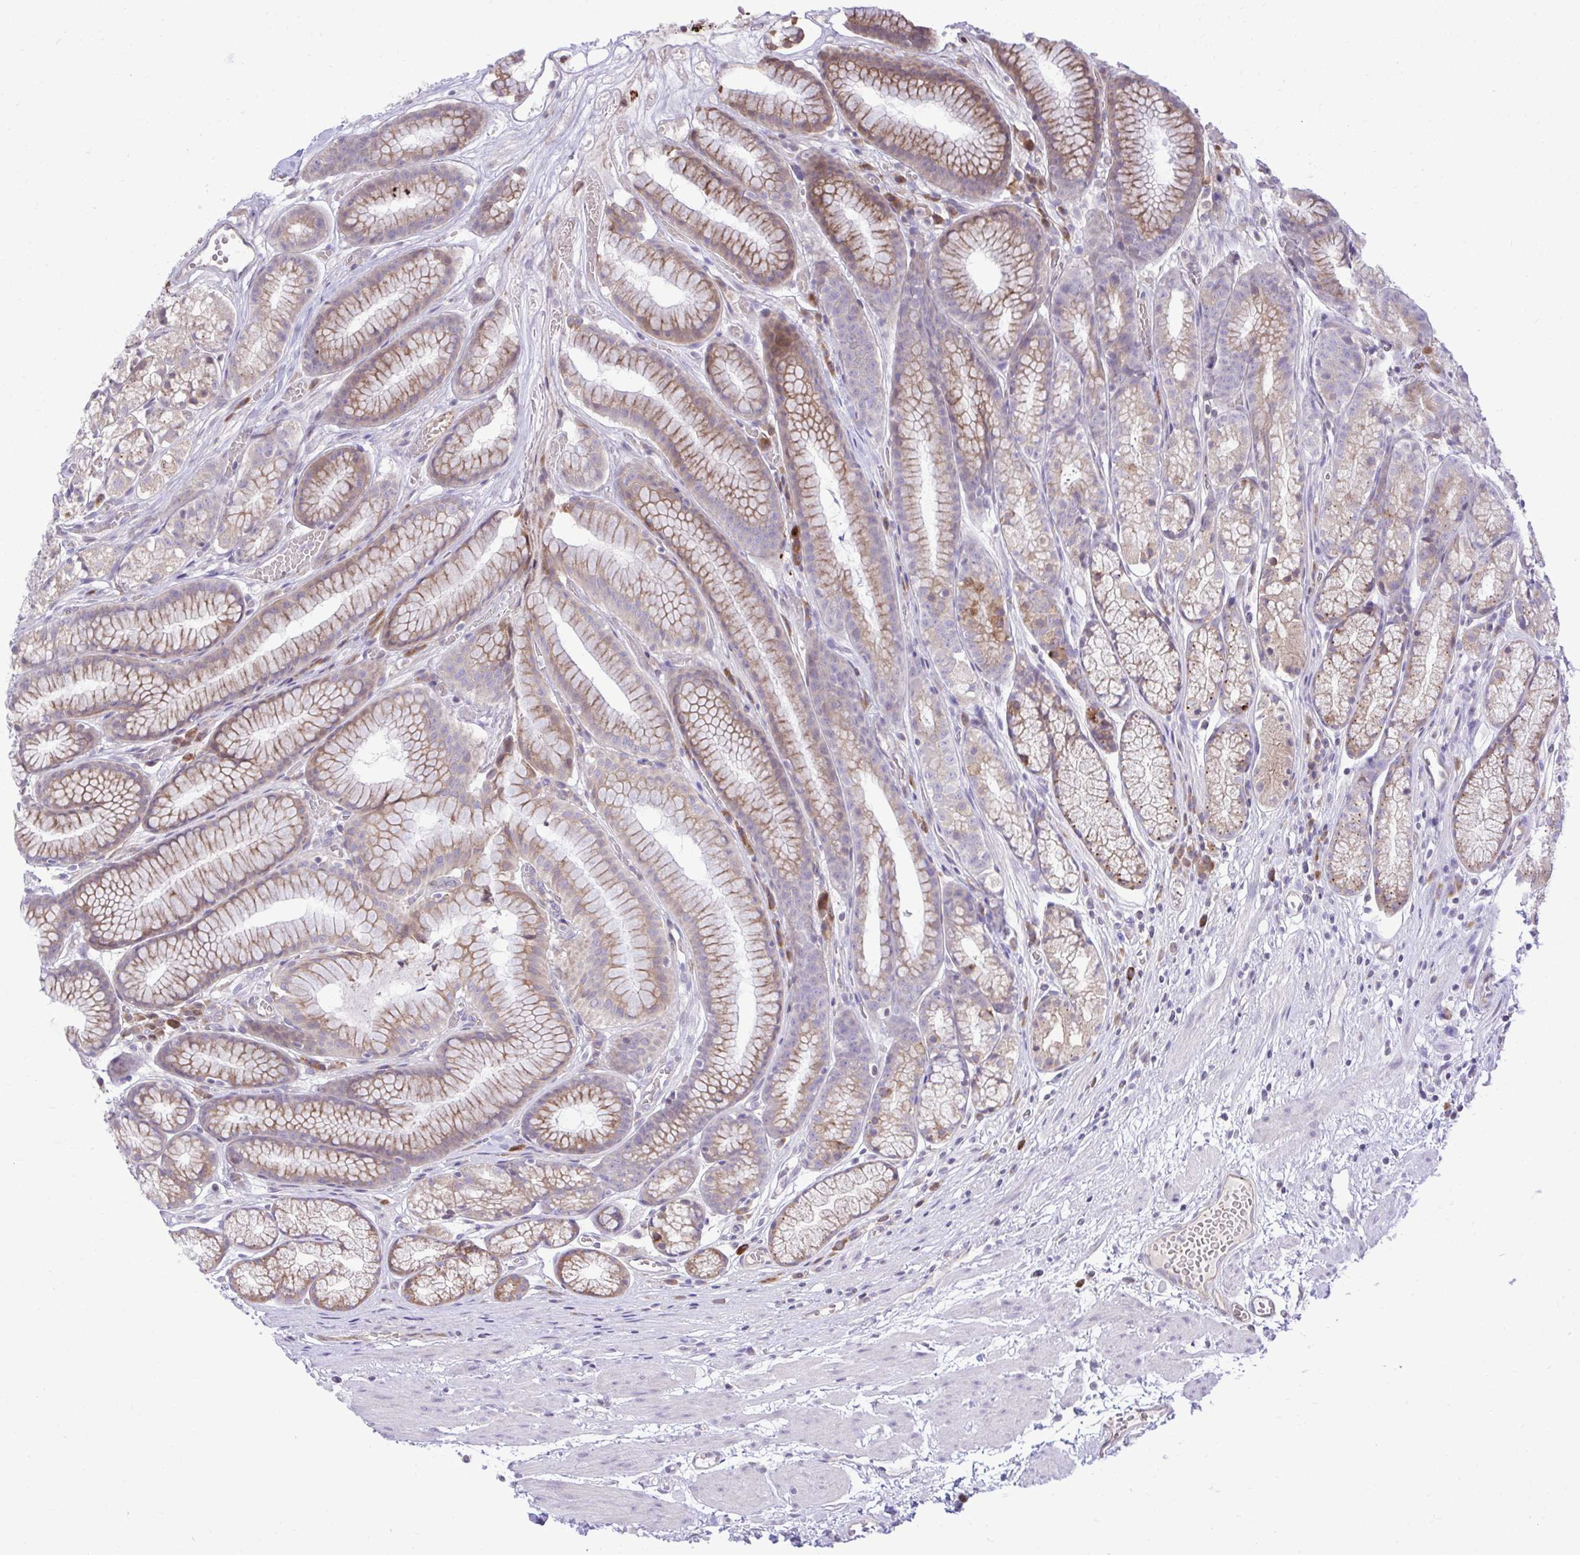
{"staining": {"intensity": "moderate", "quantity": "25%-75%", "location": "cytoplasmic/membranous"}, "tissue": "stomach", "cell_type": "Glandular cells", "image_type": "normal", "snomed": [{"axis": "morphology", "description": "Normal tissue, NOS"}, {"axis": "topography", "description": "Smooth muscle"}, {"axis": "topography", "description": "Stomach"}], "caption": "High-magnification brightfield microscopy of normal stomach stained with DAB (3,3'-diaminobenzidine) (brown) and counterstained with hematoxylin (blue). glandular cells exhibit moderate cytoplasmic/membranous expression is appreciated in about25%-75% of cells. (IHC, brightfield microscopy, high magnification).", "gene": "METTL9", "patient": {"sex": "male", "age": 70}}